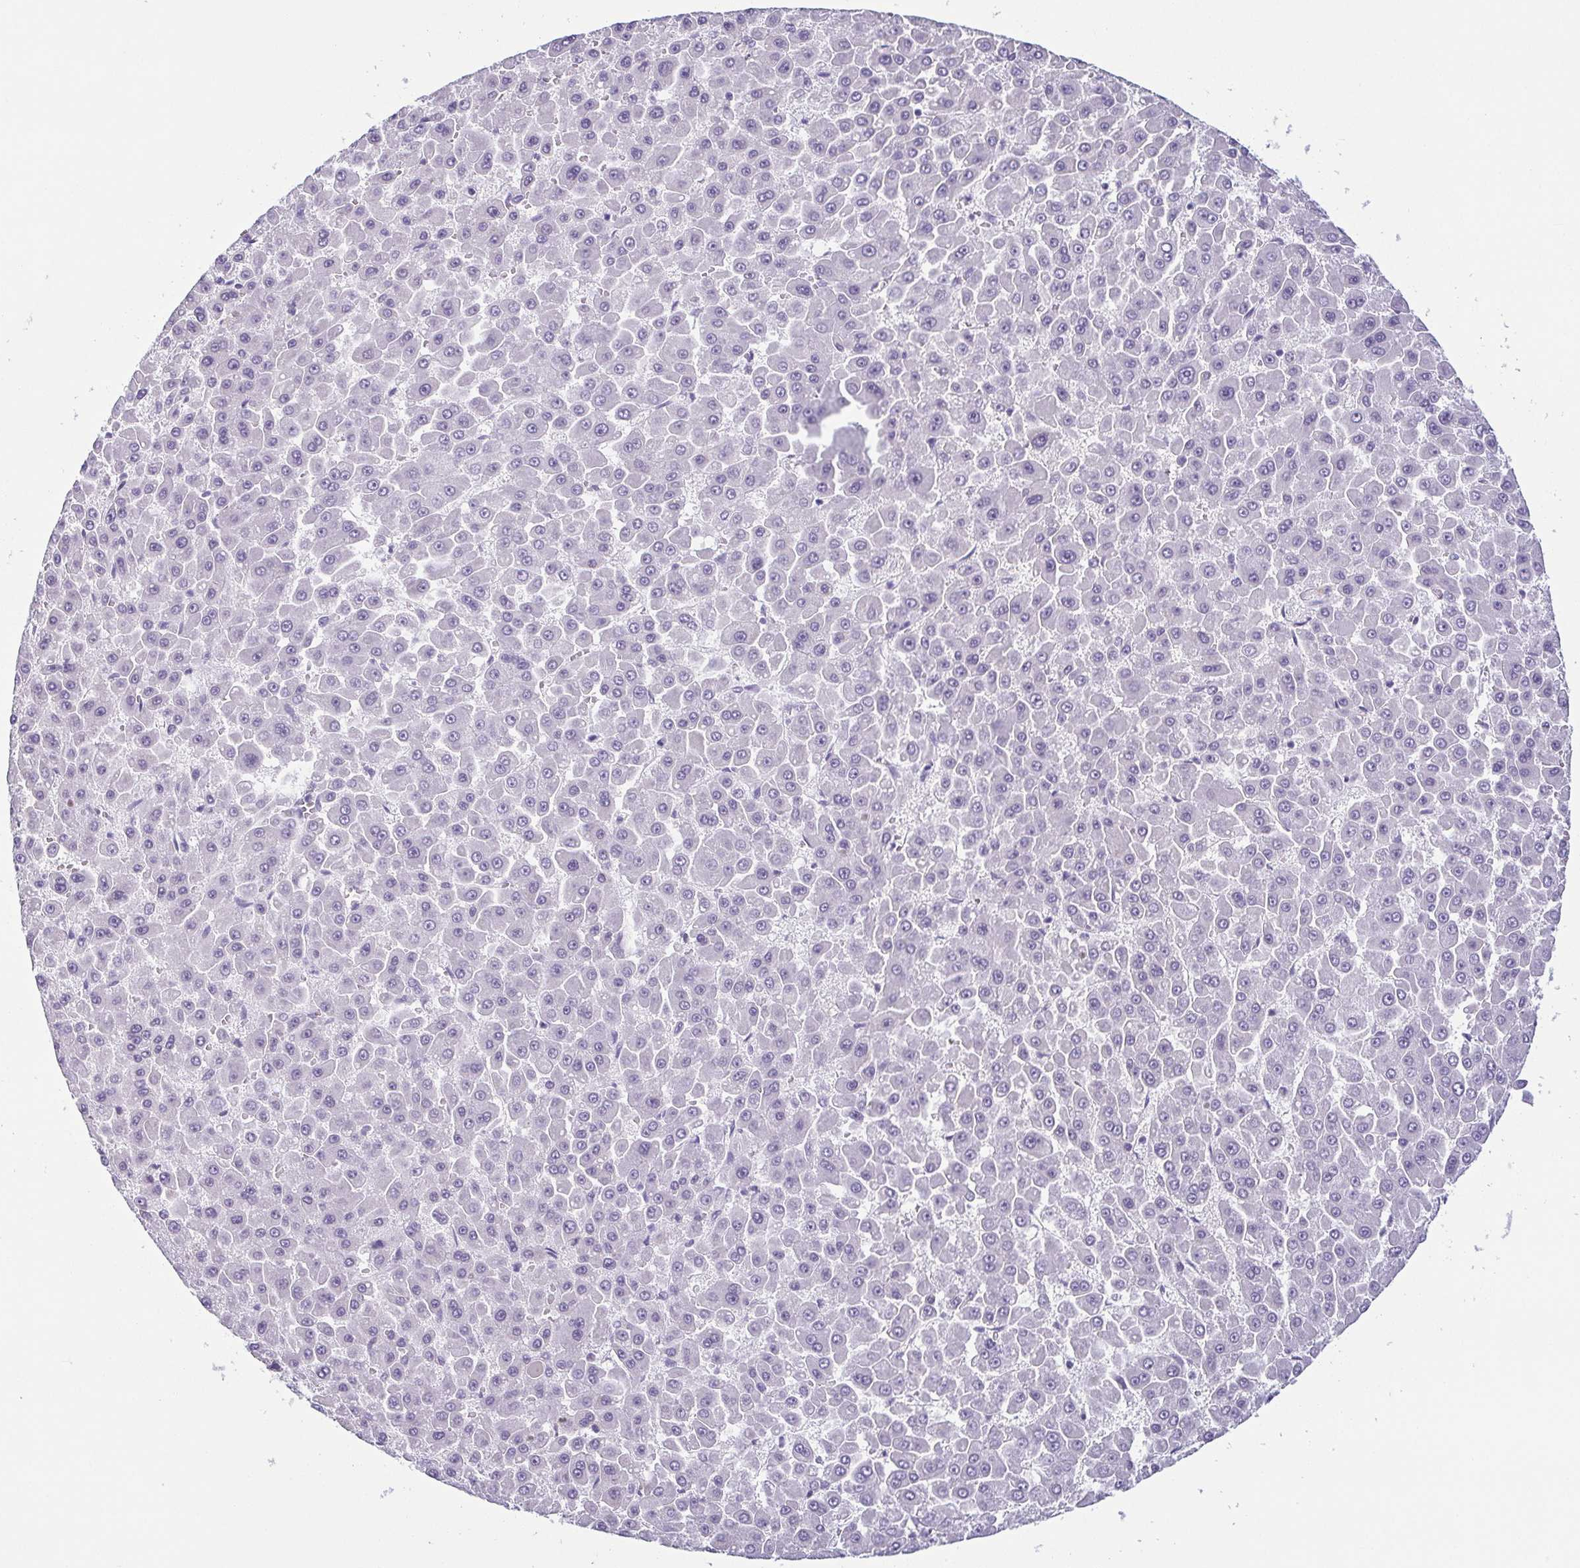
{"staining": {"intensity": "negative", "quantity": "none", "location": "none"}, "tissue": "liver cancer", "cell_type": "Tumor cells", "image_type": "cancer", "snomed": [{"axis": "morphology", "description": "Carcinoma, Hepatocellular, NOS"}, {"axis": "topography", "description": "Liver"}], "caption": "Liver hepatocellular carcinoma was stained to show a protein in brown. There is no significant expression in tumor cells.", "gene": "KRT78", "patient": {"sex": "male", "age": 78}}